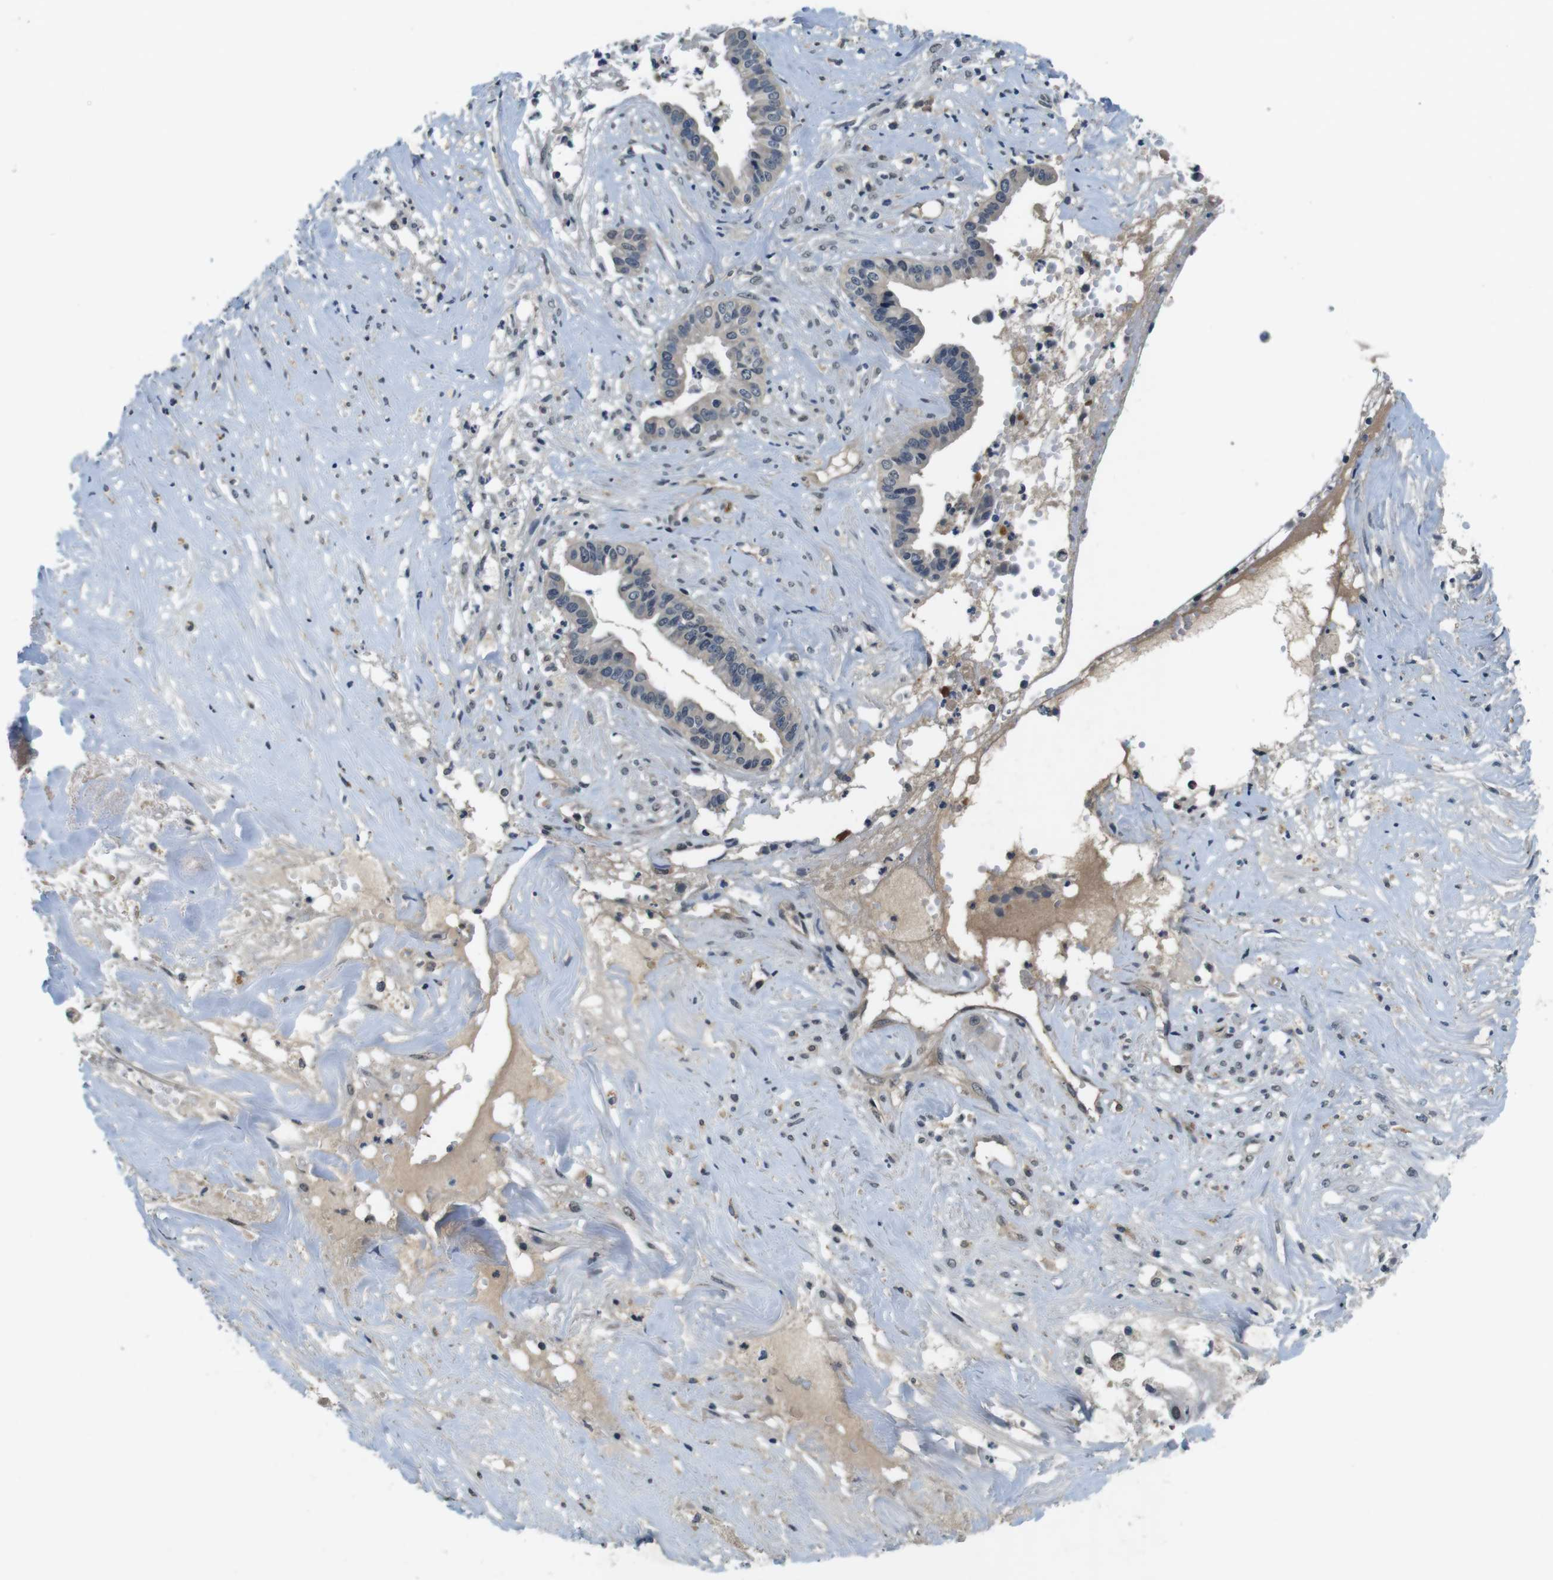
{"staining": {"intensity": "weak", "quantity": "<25%", "location": "cytoplasmic/membranous,nuclear"}, "tissue": "liver cancer", "cell_type": "Tumor cells", "image_type": "cancer", "snomed": [{"axis": "morphology", "description": "Cholangiocarcinoma"}, {"axis": "topography", "description": "Liver"}], "caption": "Tumor cells show no significant protein positivity in liver cholangiocarcinoma.", "gene": "CD163L1", "patient": {"sex": "female", "age": 61}}